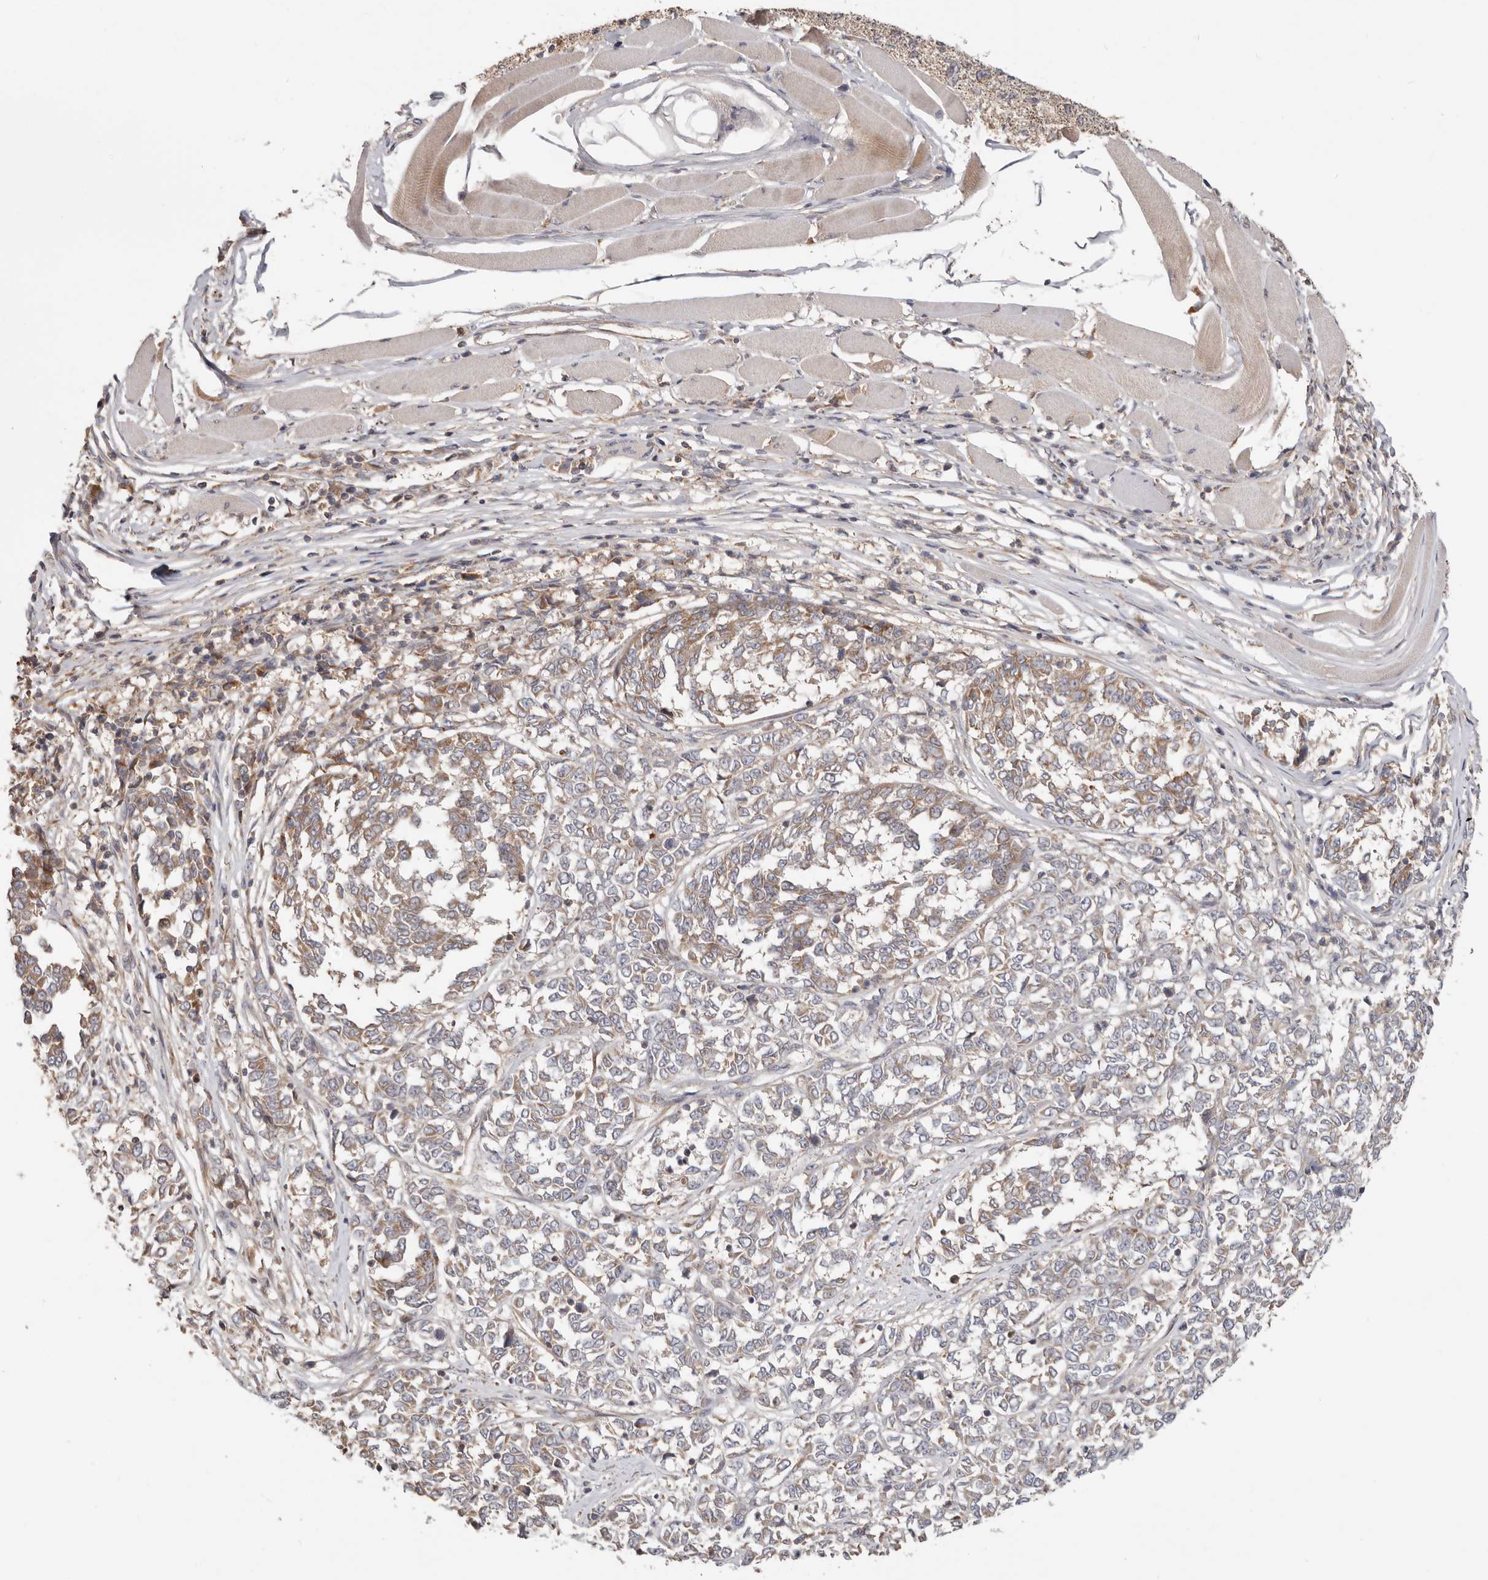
{"staining": {"intensity": "weak", "quantity": "25%-75%", "location": "cytoplasmic/membranous"}, "tissue": "melanoma", "cell_type": "Tumor cells", "image_type": "cancer", "snomed": [{"axis": "morphology", "description": "Malignant melanoma, NOS"}, {"axis": "topography", "description": "Skin"}], "caption": "Protein staining demonstrates weak cytoplasmic/membranous expression in about 25%-75% of tumor cells in melanoma. (Brightfield microscopy of DAB IHC at high magnification).", "gene": "LRP6", "patient": {"sex": "female", "age": 72}}